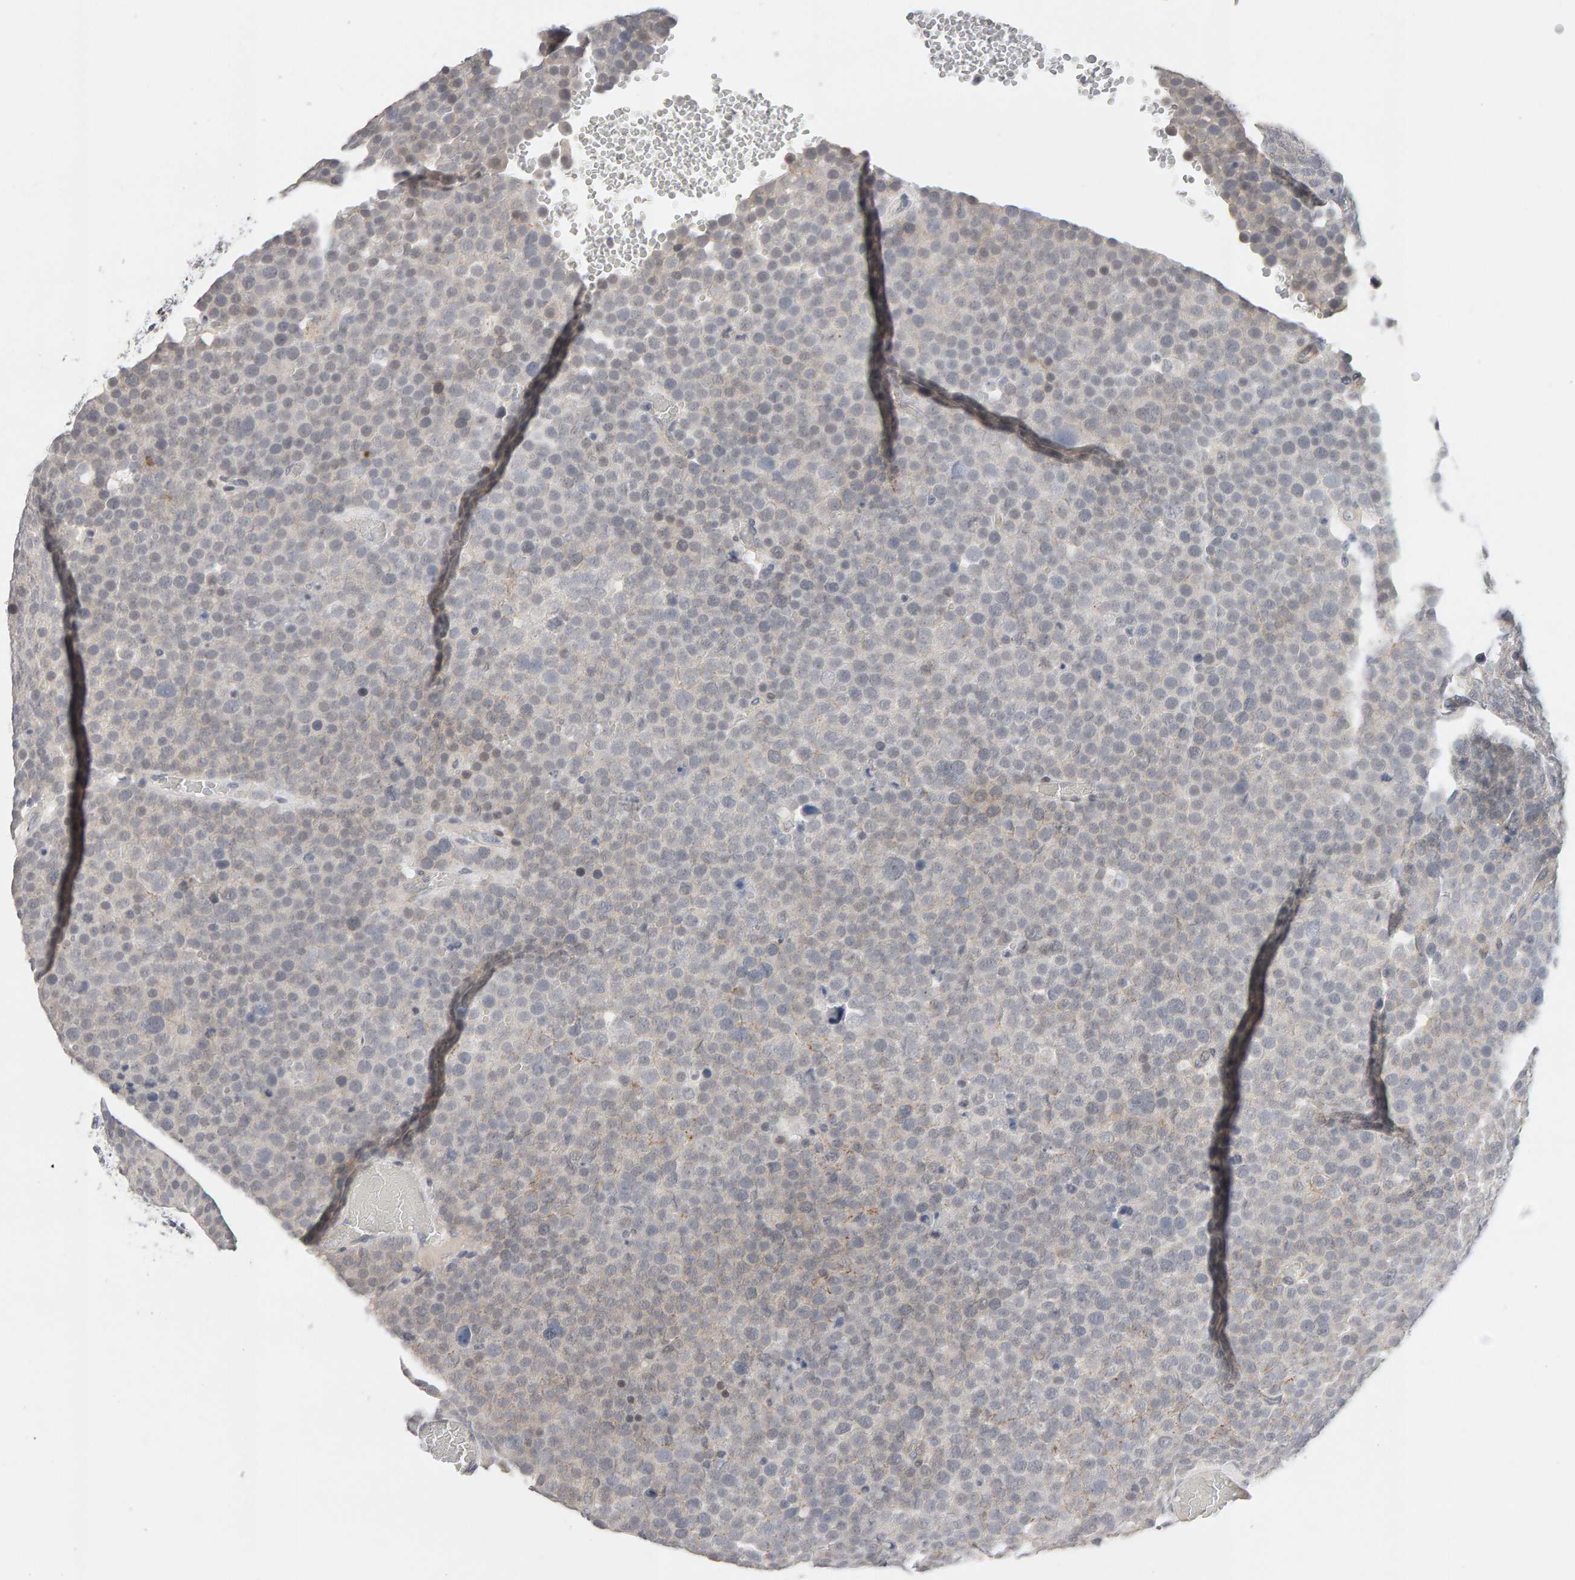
{"staining": {"intensity": "negative", "quantity": "none", "location": "none"}, "tissue": "testis cancer", "cell_type": "Tumor cells", "image_type": "cancer", "snomed": [{"axis": "morphology", "description": "Seminoma, NOS"}, {"axis": "topography", "description": "Testis"}], "caption": "Immunohistochemistry photomicrograph of neoplastic tissue: seminoma (testis) stained with DAB (3,3'-diaminobenzidine) shows no significant protein expression in tumor cells. (Brightfield microscopy of DAB (3,3'-diaminobenzidine) immunohistochemistry (IHC) at high magnification).", "gene": "HNF4A", "patient": {"sex": "male", "age": 71}}